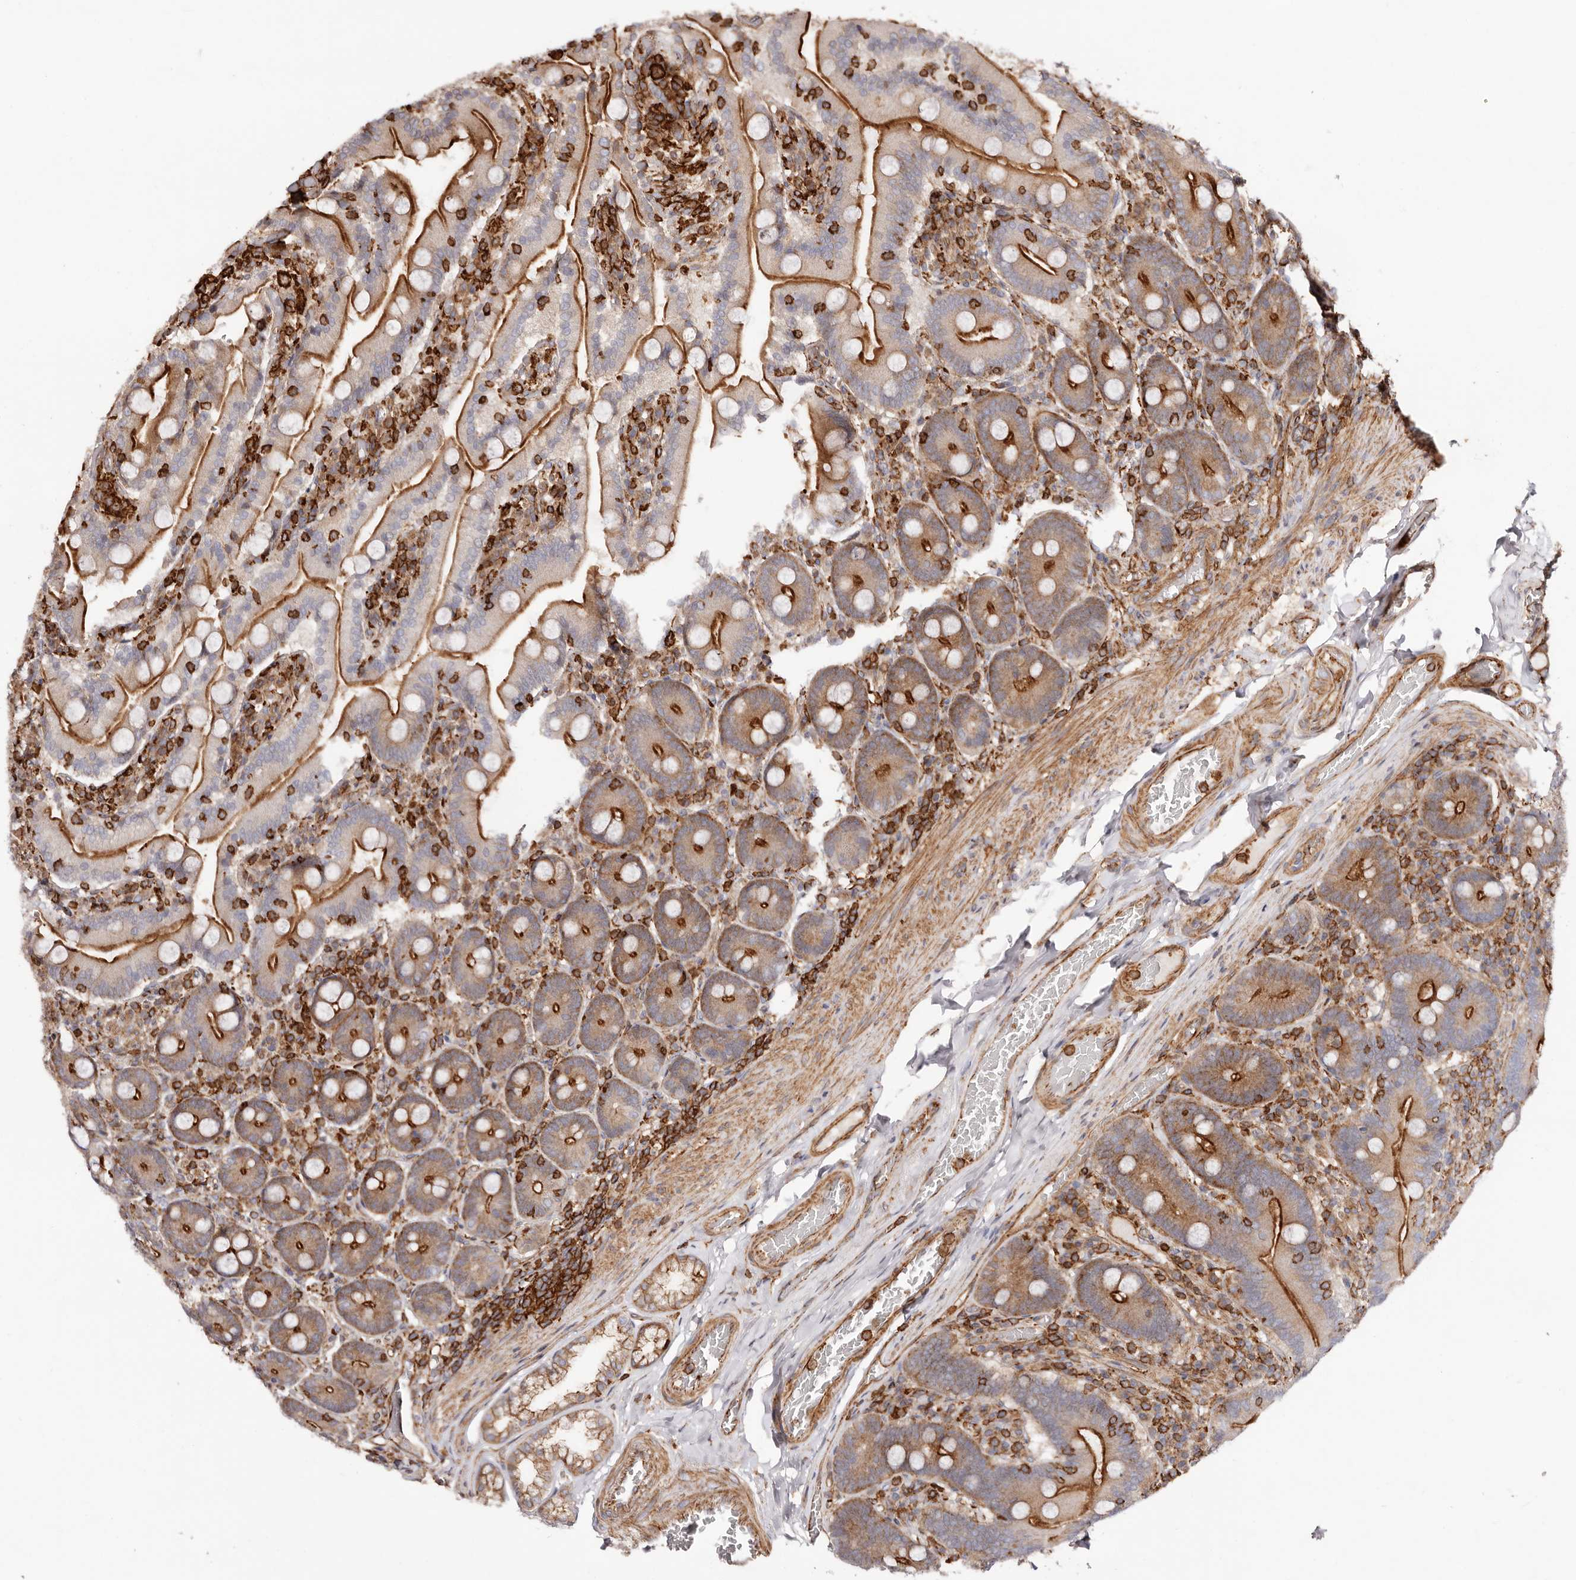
{"staining": {"intensity": "strong", "quantity": ">75%", "location": "cytoplasmic/membranous"}, "tissue": "duodenum", "cell_type": "Glandular cells", "image_type": "normal", "snomed": [{"axis": "morphology", "description": "Normal tissue, NOS"}, {"axis": "topography", "description": "Duodenum"}], "caption": "An image of duodenum stained for a protein exhibits strong cytoplasmic/membranous brown staining in glandular cells. (Stains: DAB (3,3'-diaminobenzidine) in brown, nuclei in blue, Microscopy: brightfield microscopy at high magnification).", "gene": "PTPN22", "patient": {"sex": "female", "age": 62}}